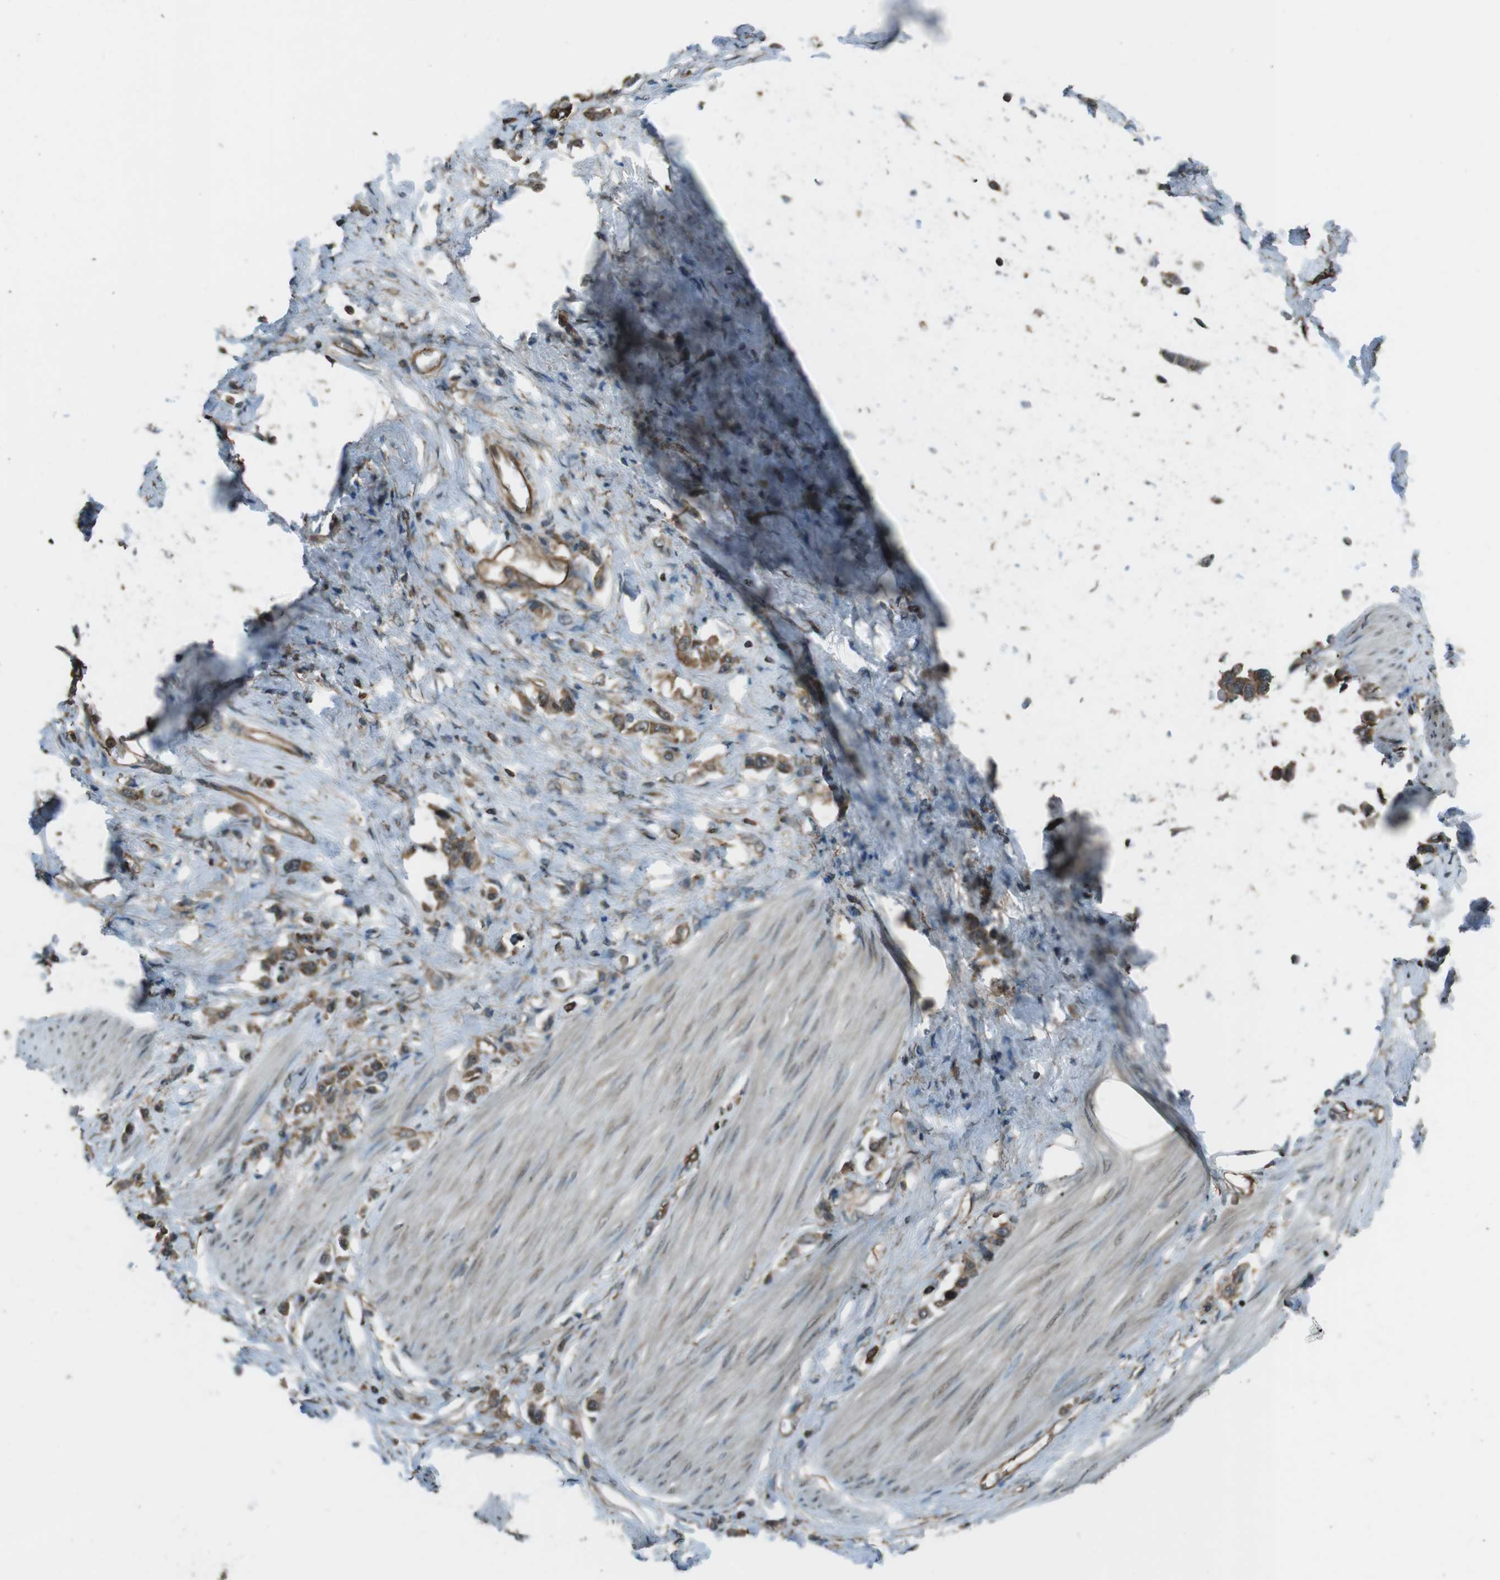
{"staining": {"intensity": "moderate", "quantity": ">75%", "location": "cytoplasmic/membranous"}, "tissue": "stomach cancer", "cell_type": "Tumor cells", "image_type": "cancer", "snomed": [{"axis": "morphology", "description": "Adenocarcinoma, NOS"}, {"axis": "topography", "description": "Stomach"}], "caption": "Adenocarcinoma (stomach) stained with DAB (3,3'-diaminobenzidine) immunohistochemistry displays medium levels of moderate cytoplasmic/membranous positivity in about >75% of tumor cells.", "gene": "PA2G4", "patient": {"sex": "female", "age": 65}}